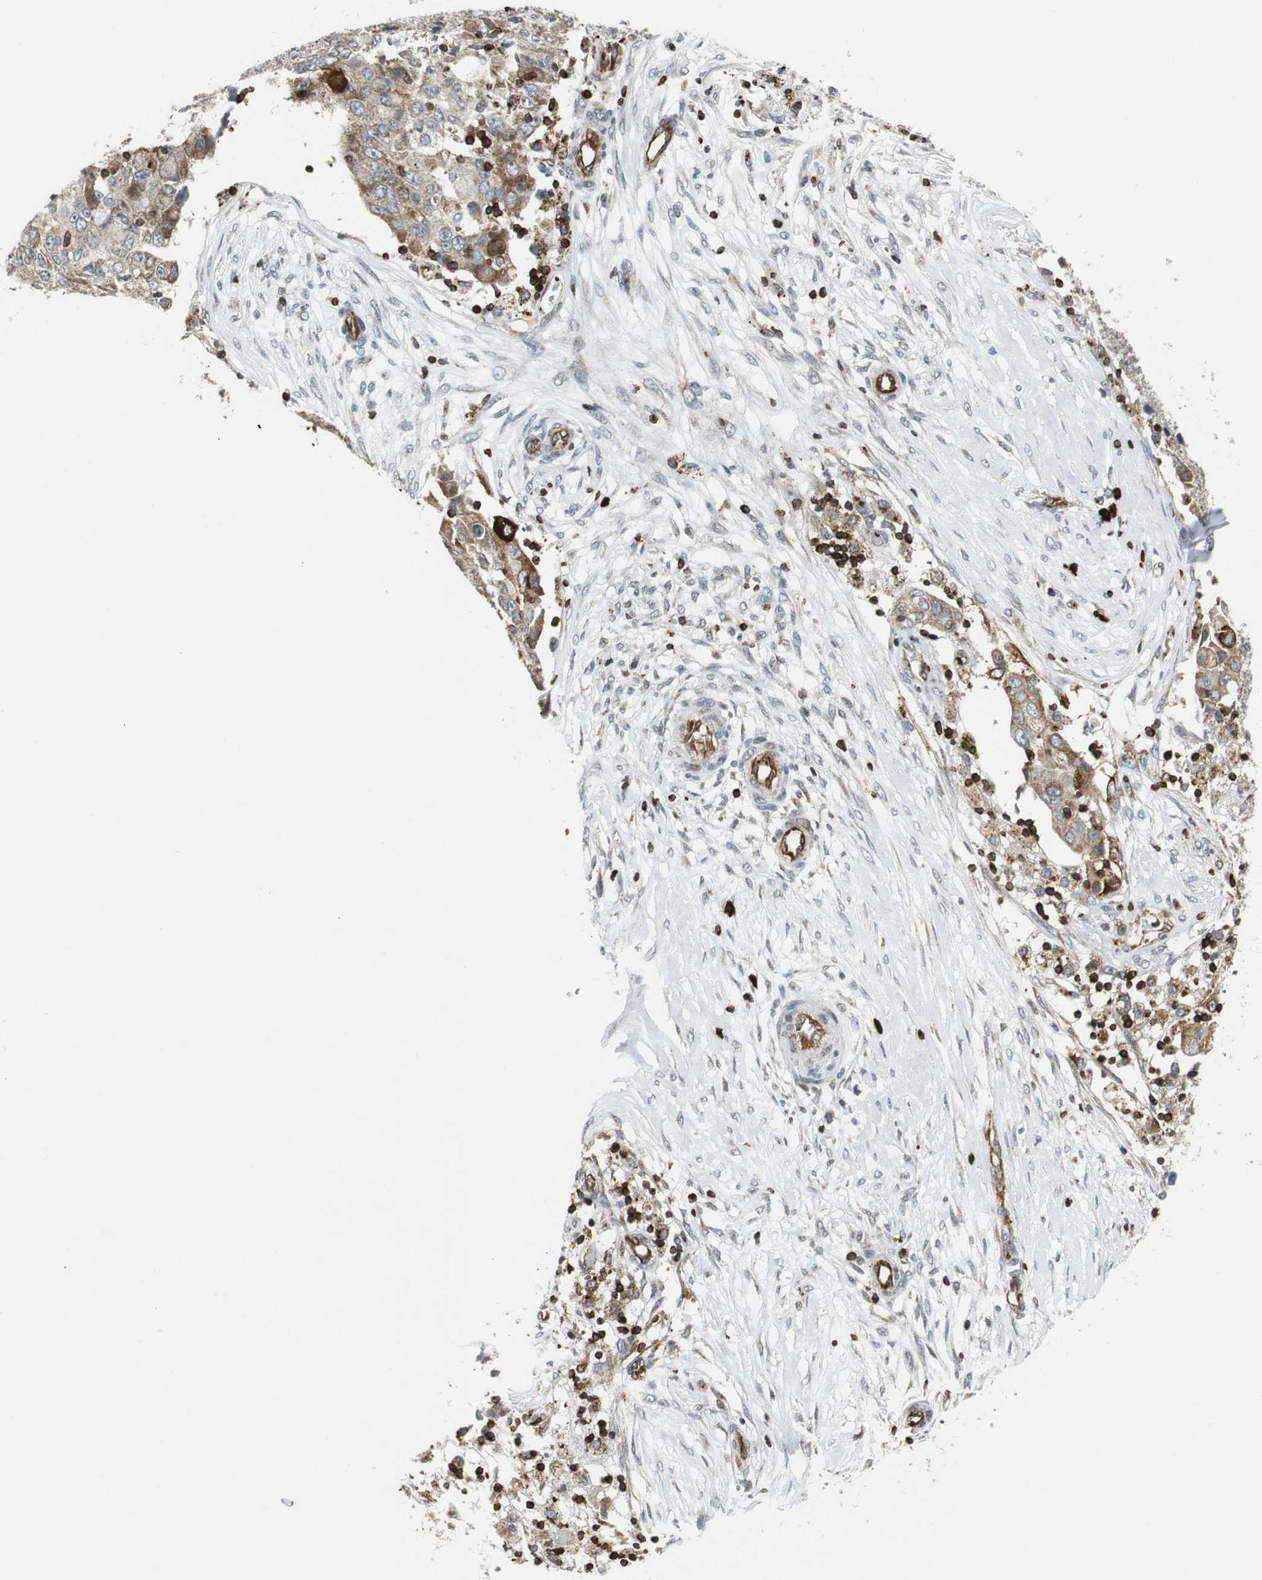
{"staining": {"intensity": "weak", "quantity": ">75%", "location": "cytoplasmic/membranous"}, "tissue": "ovarian cancer", "cell_type": "Tumor cells", "image_type": "cancer", "snomed": [{"axis": "morphology", "description": "Carcinoma, endometroid"}, {"axis": "topography", "description": "Ovary"}], "caption": "Immunohistochemistry (IHC) of ovarian endometroid carcinoma displays low levels of weak cytoplasmic/membranous expression in about >75% of tumor cells.", "gene": "TUBA4A", "patient": {"sex": "female", "age": 42}}